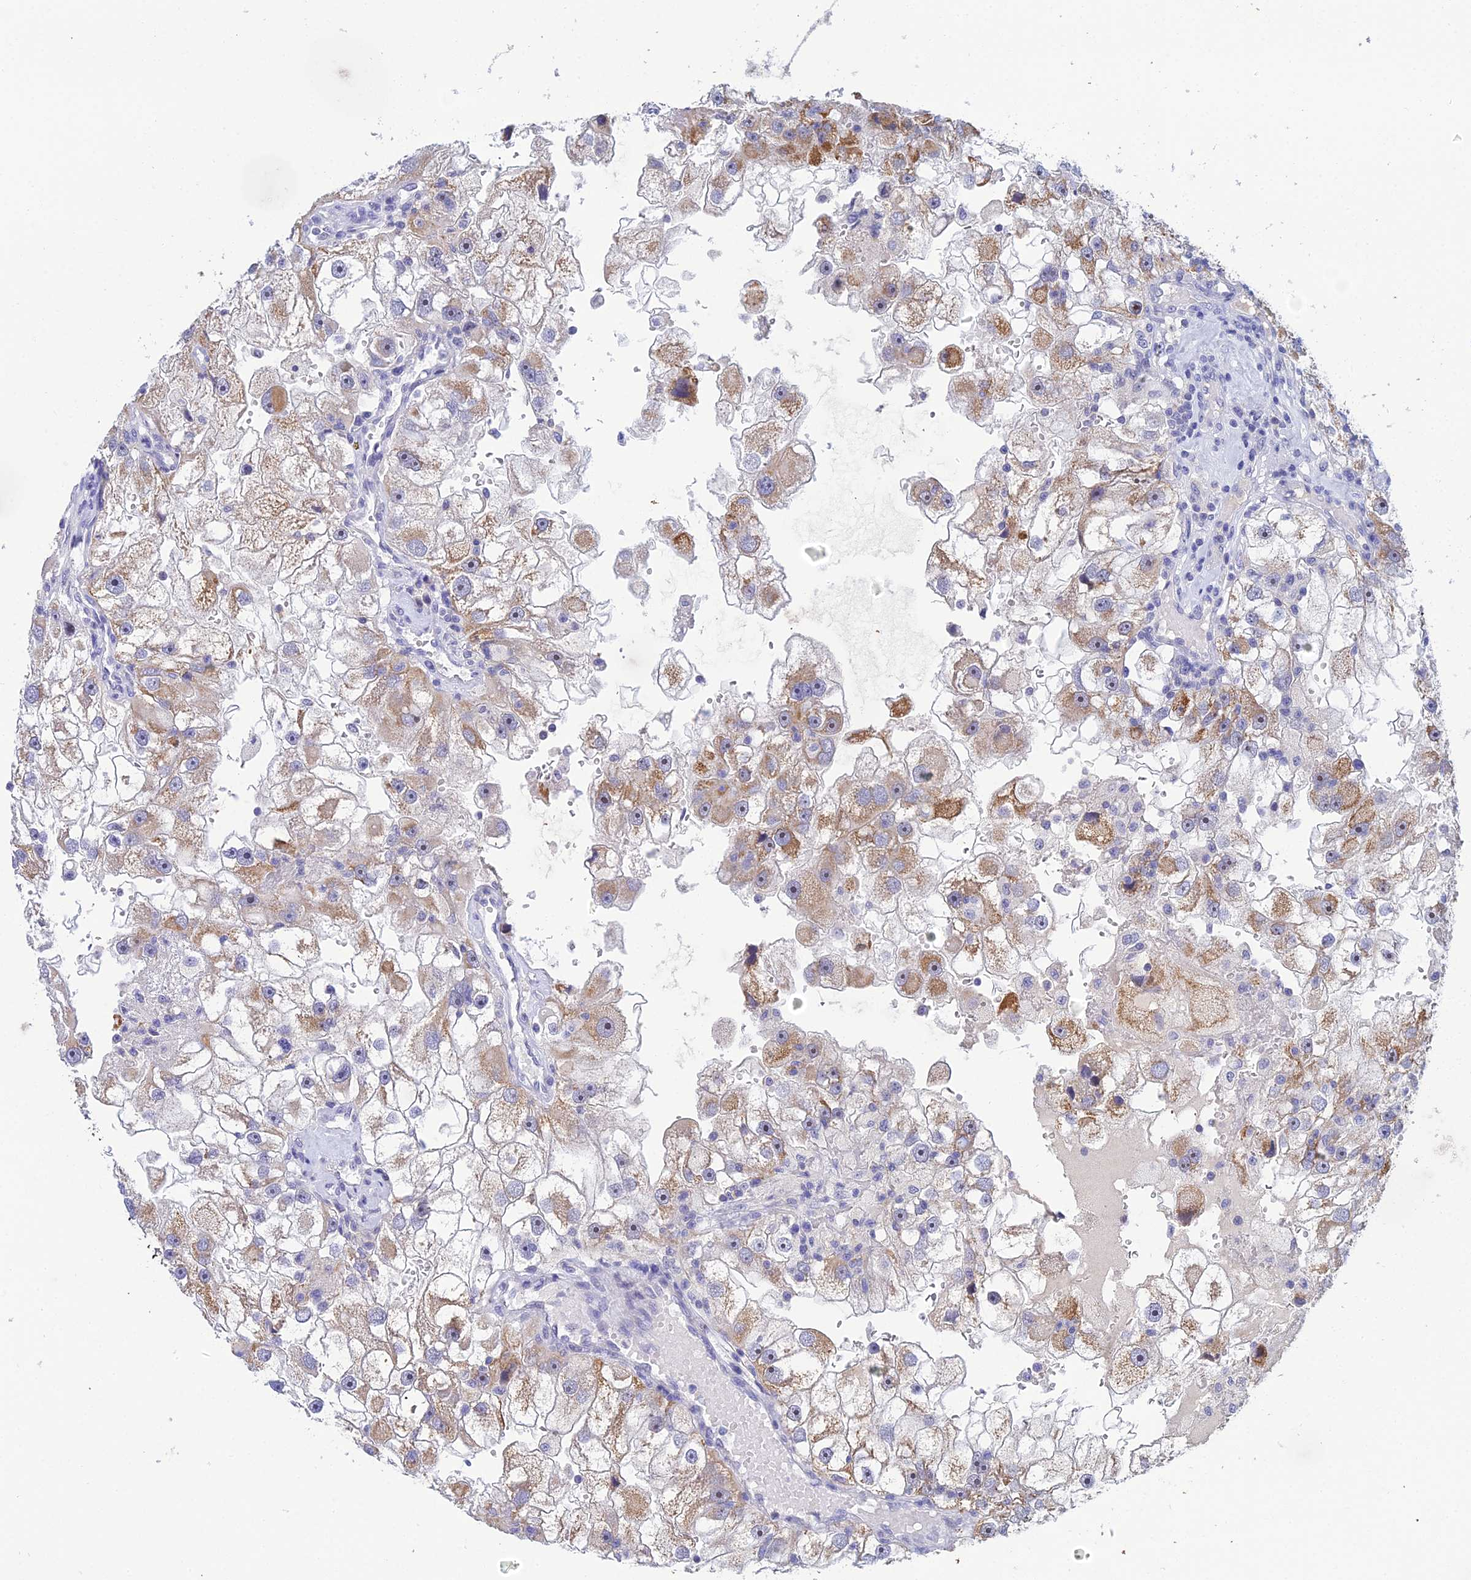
{"staining": {"intensity": "moderate", "quantity": ">75%", "location": "cytoplasmic/membranous"}, "tissue": "renal cancer", "cell_type": "Tumor cells", "image_type": "cancer", "snomed": [{"axis": "morphology", "description": "Adenocarcinoma, NOS"}, {"axis": "topography", "description": "Kidney"}], "caption": "Protein staining of renal cancer (adenocarcinoma) tissue demonstrates moderate cytoplasmic/membranous expression in approximately >75% of tumor cells. (Brightfield microscopy of DAB IHC at high magnification).", "gene": "PLPP4", "patient": {"sex": "male", "age": 63}}